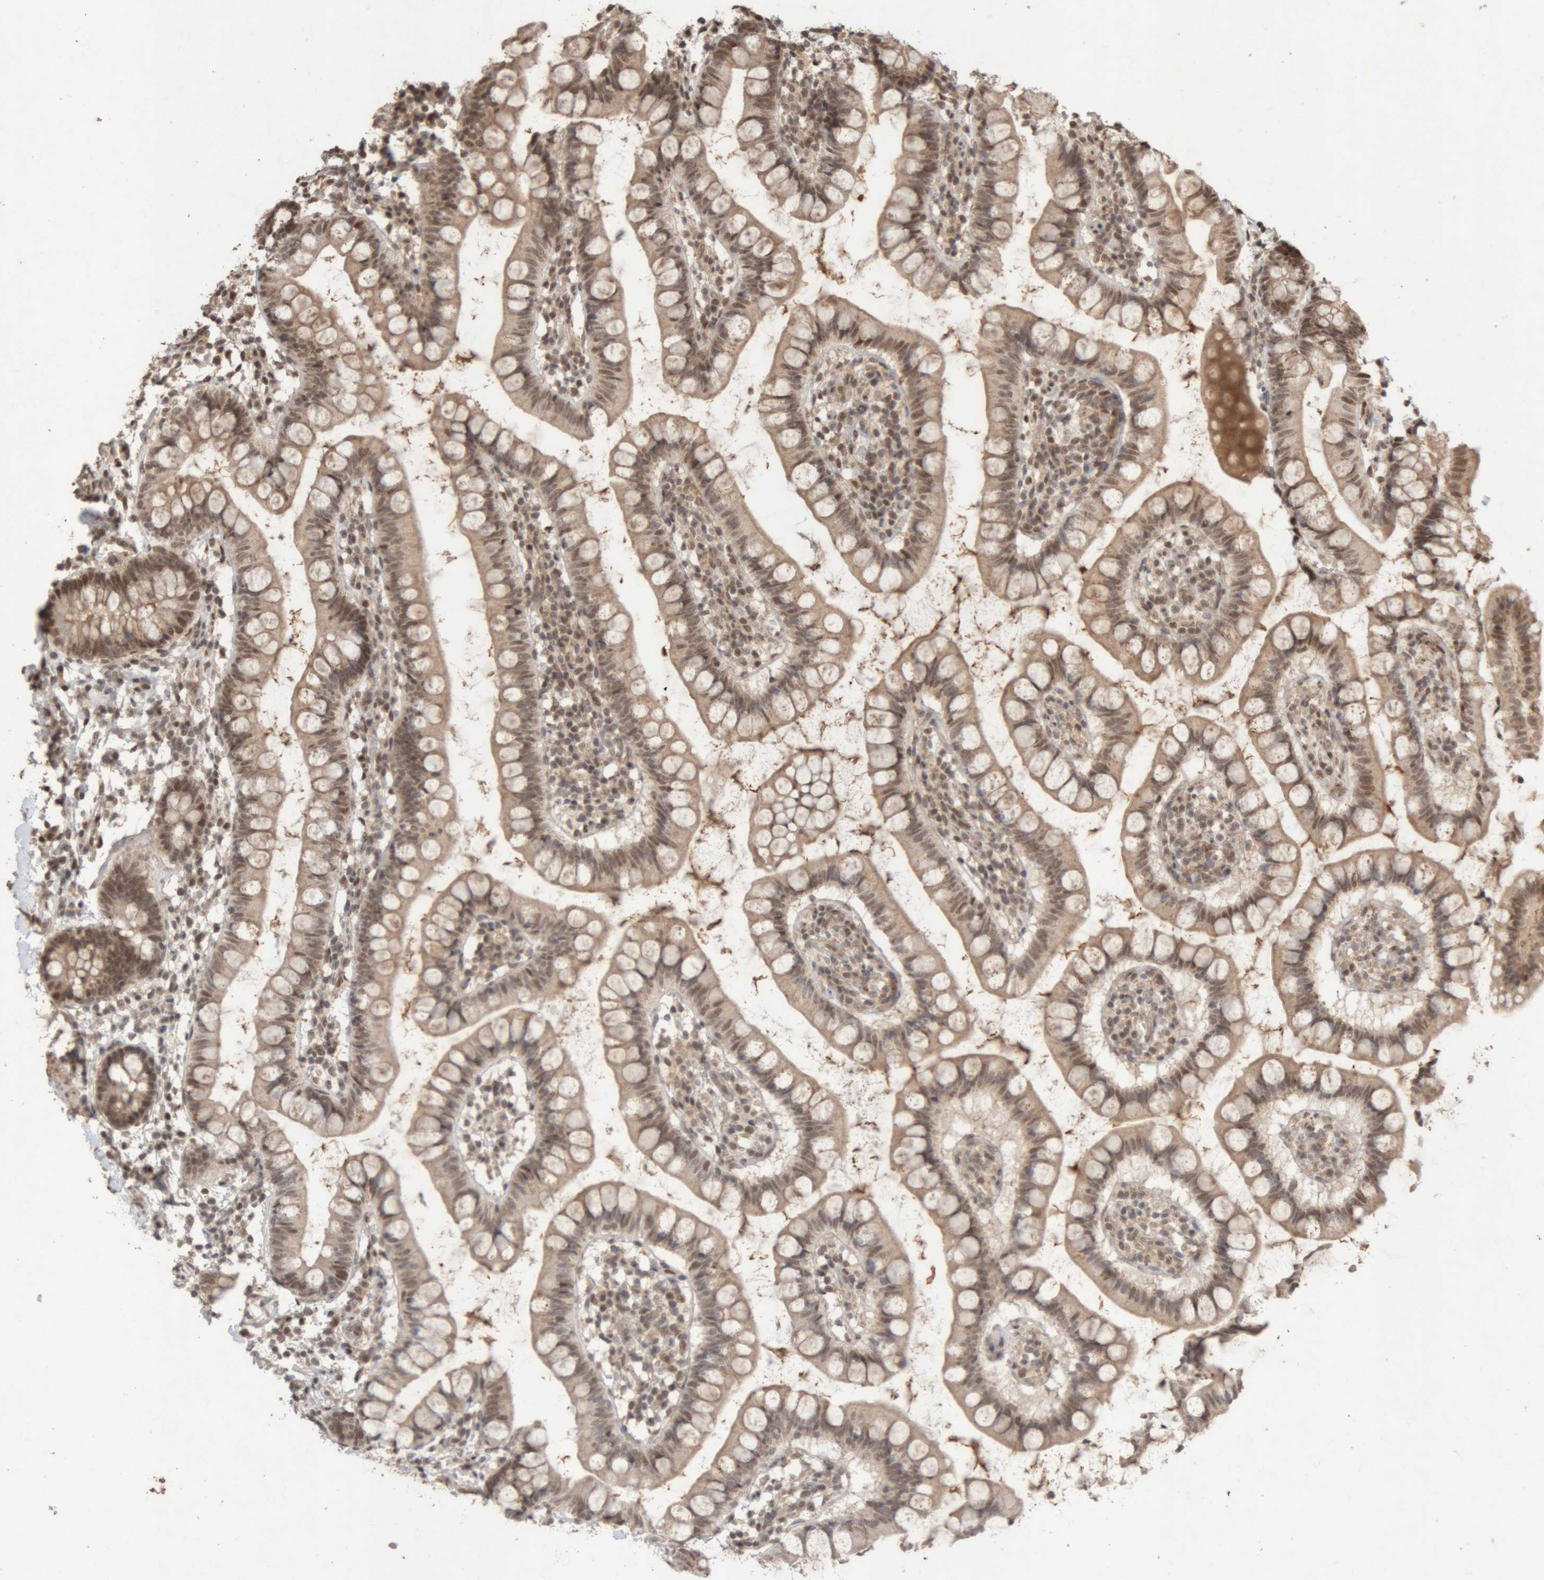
{"staining": {"intensity": "moderate", "quantity": ">75%", "location": "cytoplasmic/membranous,nuclear"}, "tissue": "small intestine", "cell_type": "Glandular cells", "image_type": "normal", "snomed": [{"axis": "morphology", "description": "Normal tissue, NOS"}, {"axis": "topography", "description": "Small intestine"}], "caption": "The immunohistochemical stain shows moderate cytoplasmic/membranous,nuclear expression in glandular cells of benign small intestine.", "gene": "KEAP1", "patient": {"sex": "female", "age": 84}}